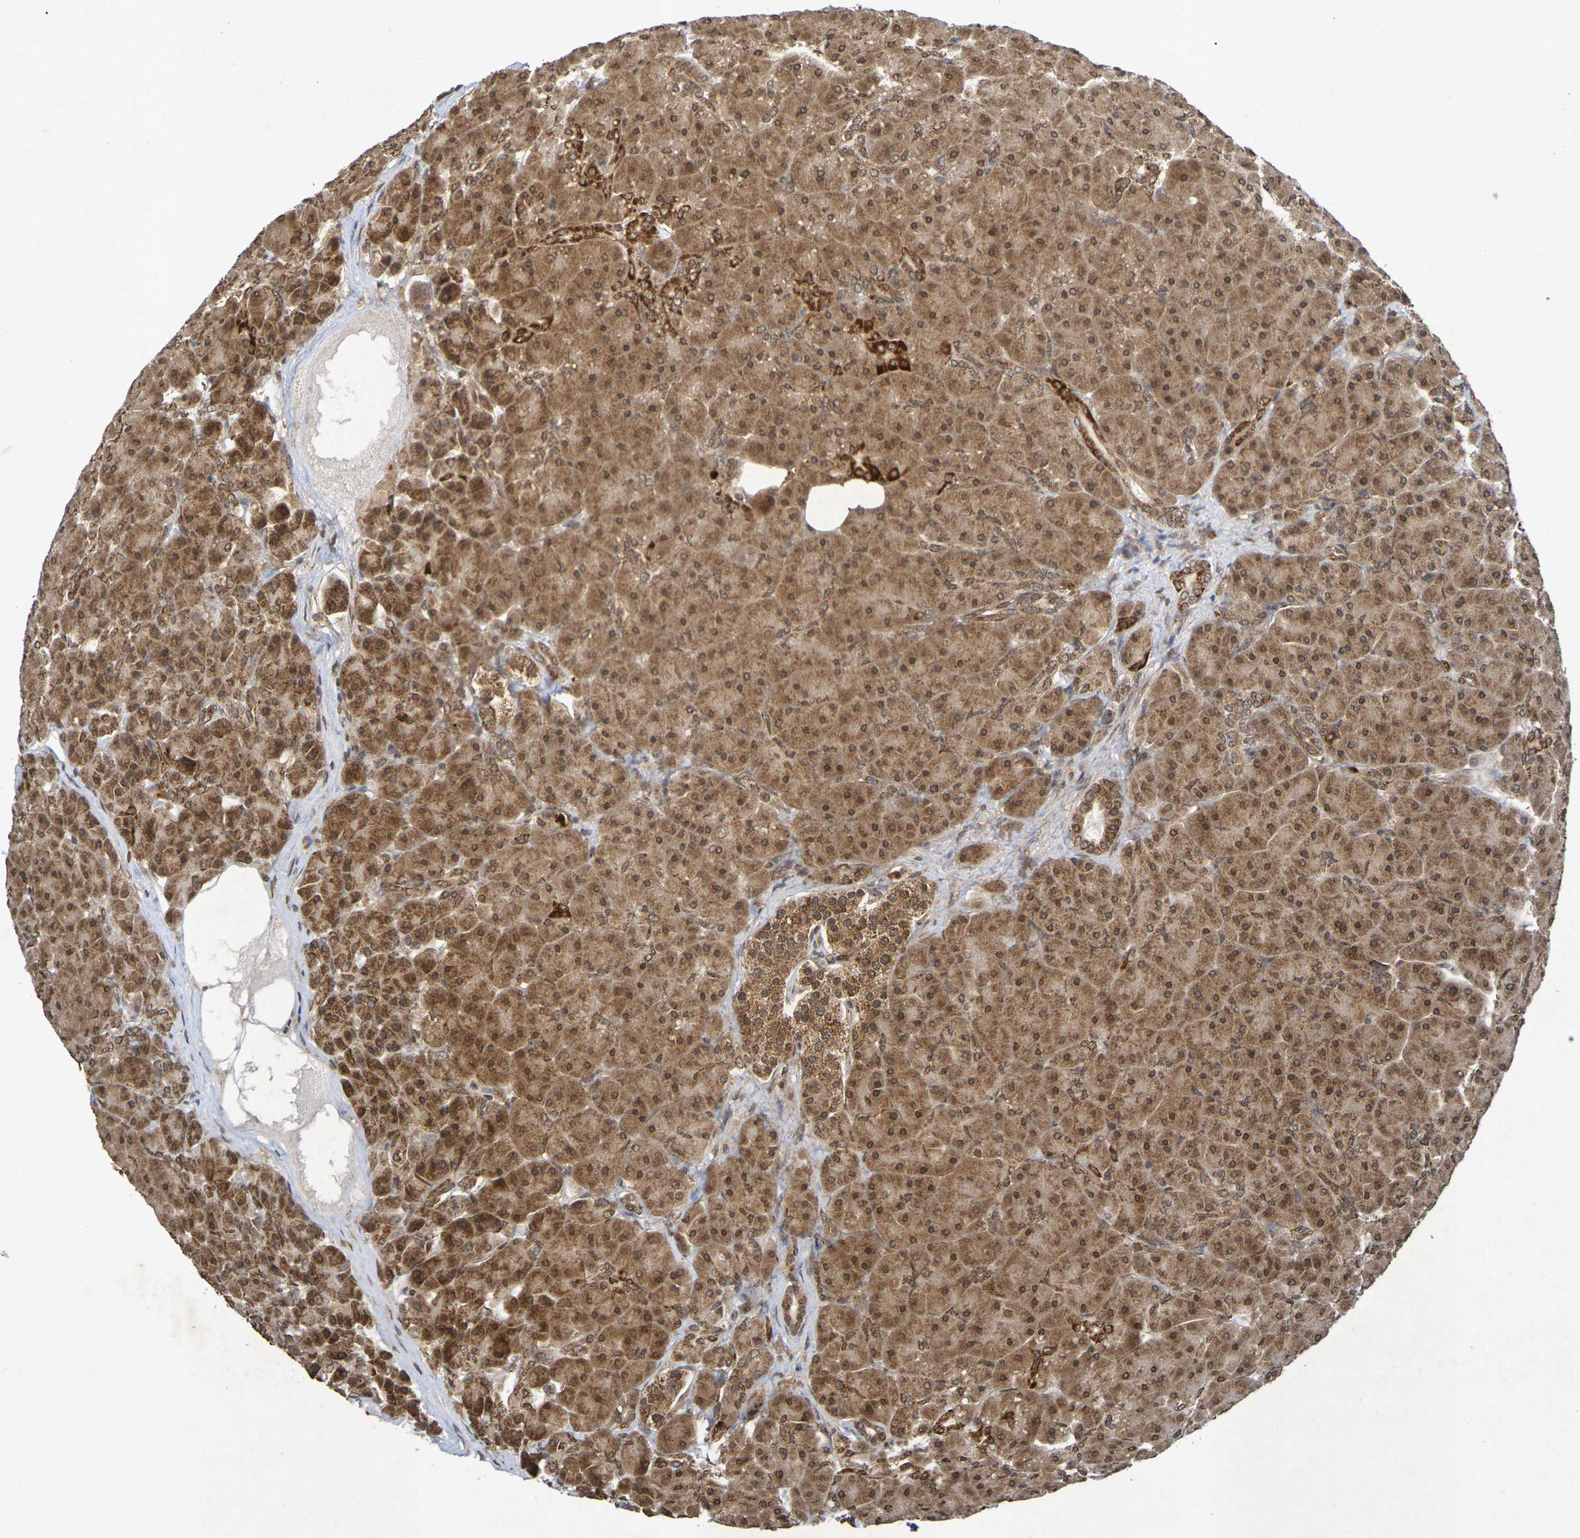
{"staining": {"intensity": "moderate", "quantity": ">75%", "location": "cytoplasmic/membranous,nuclear"}, "tissue": "pancreas", "cell_type": "Exocrine glandular cells", "image_type": "normal", "snomed": [{"axis": "morphology", "description": "Normal tissue, NOS"}, {"axis": "topography", "description": "Pancreas"}], "caption": "Immunohistochemical staining of benign pancreas exhibits medium levels of moderate cytoplasmic/membranous,nuclear staining in about >75% of exocrine glandular cells. The protein is stained brown, and the nuclei are stained in blue (DAB (3,3'-diaminobenzidine) IHC with brightfield microscopy, high magnification).", "gene": "GUCY1A2", "patient": {"sex": "male", "age": 66}}